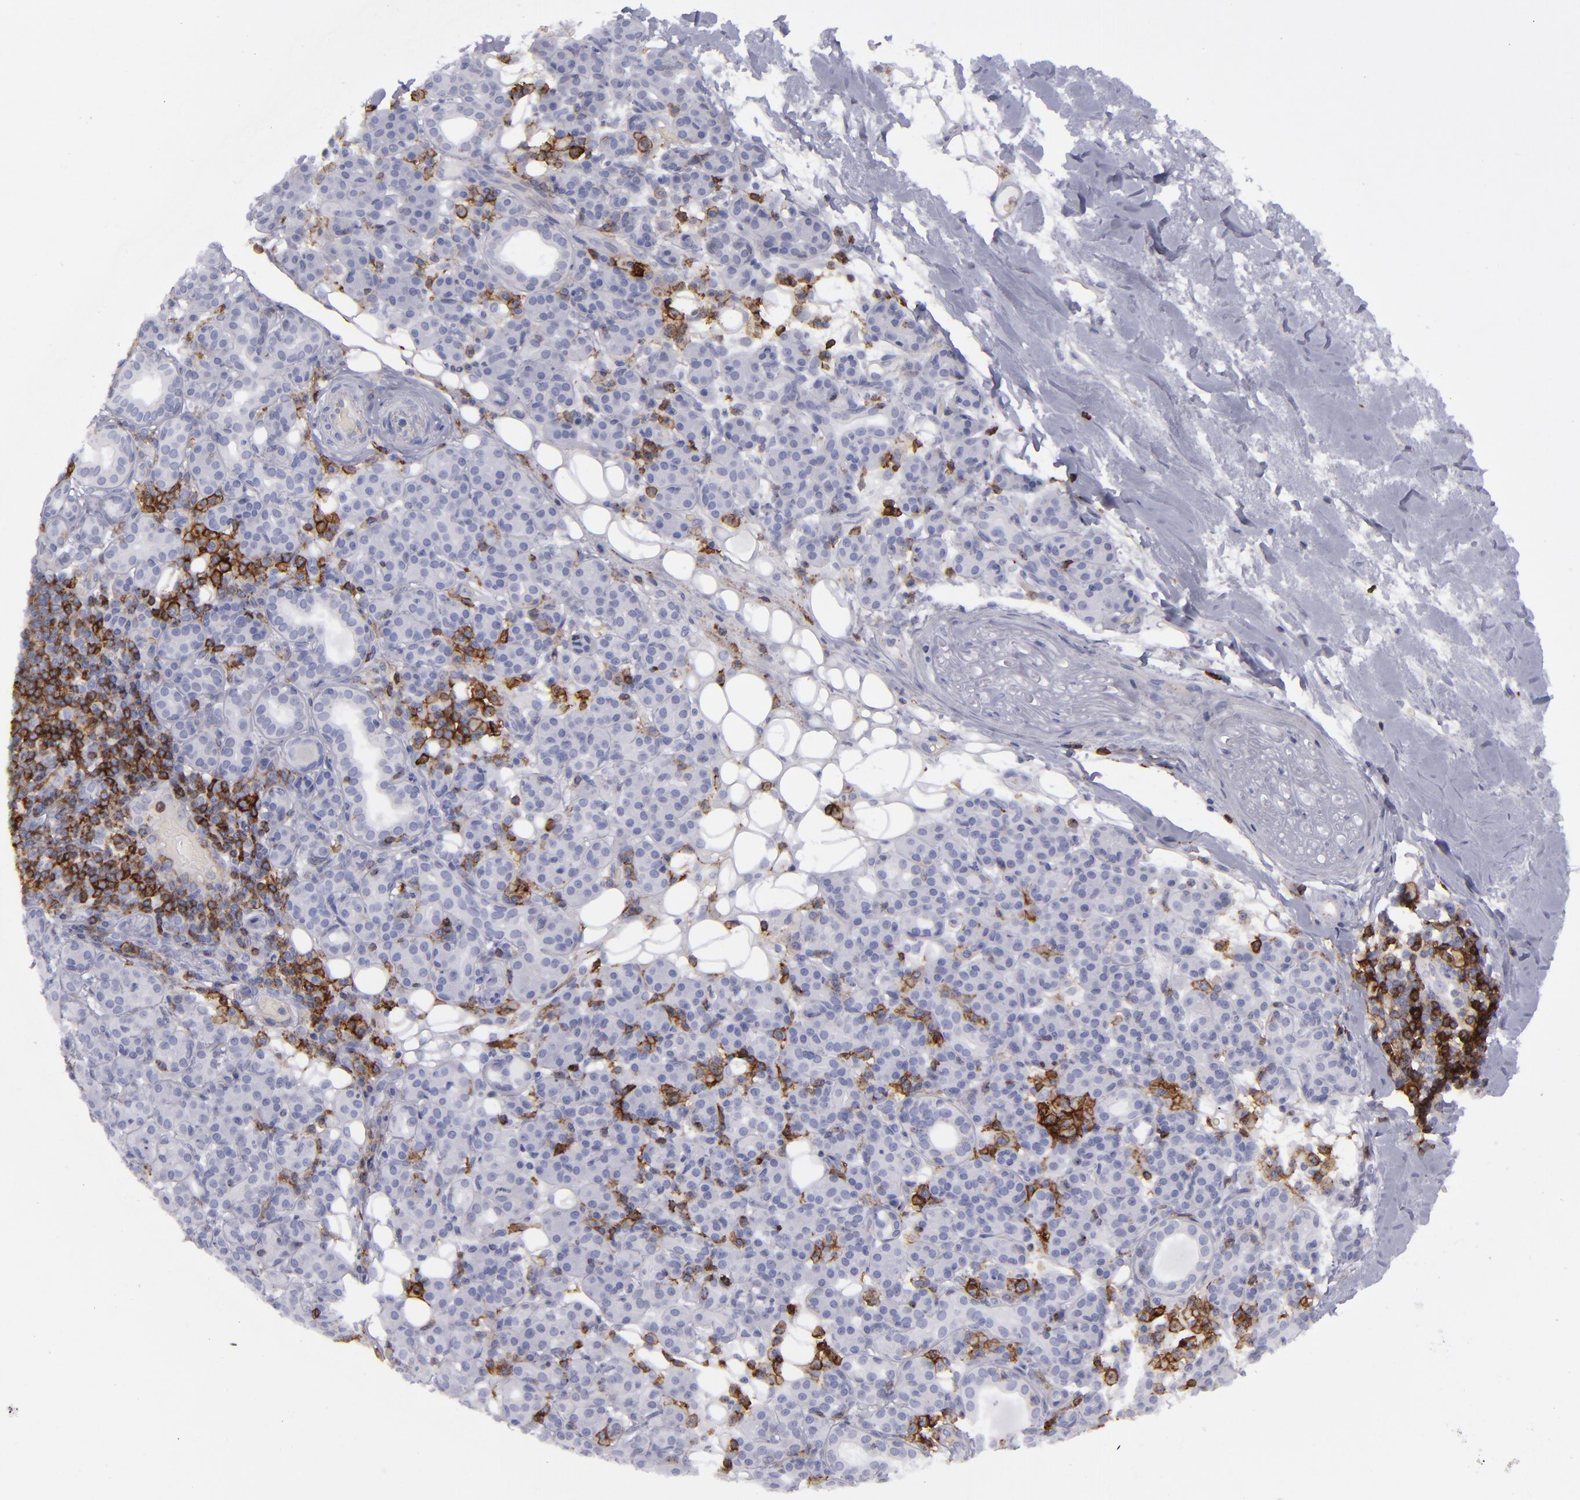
{"staining": {"intensity": "negative", "quantity": "none", "location": "none"}, "tissue": "skin cancer", "cell_type": "Tumor cells", "image_type": "cancer", "snomed": [{"axis": "morphology", "description": "Squamous cell carcinoma, NOS"}, {"axis": "topography", "description": "Skin"}], "caption": "Tumor cells are negative for protein expression in human squamous cell carcinoma (skin). The staining was performed using DAB to visualize the protein expression in brown, while the nuclei were stained in blue with hematoxylin (Magnification: 20x).", "gene": "CD27", "patient": {"sex": "male", "age": 84}}